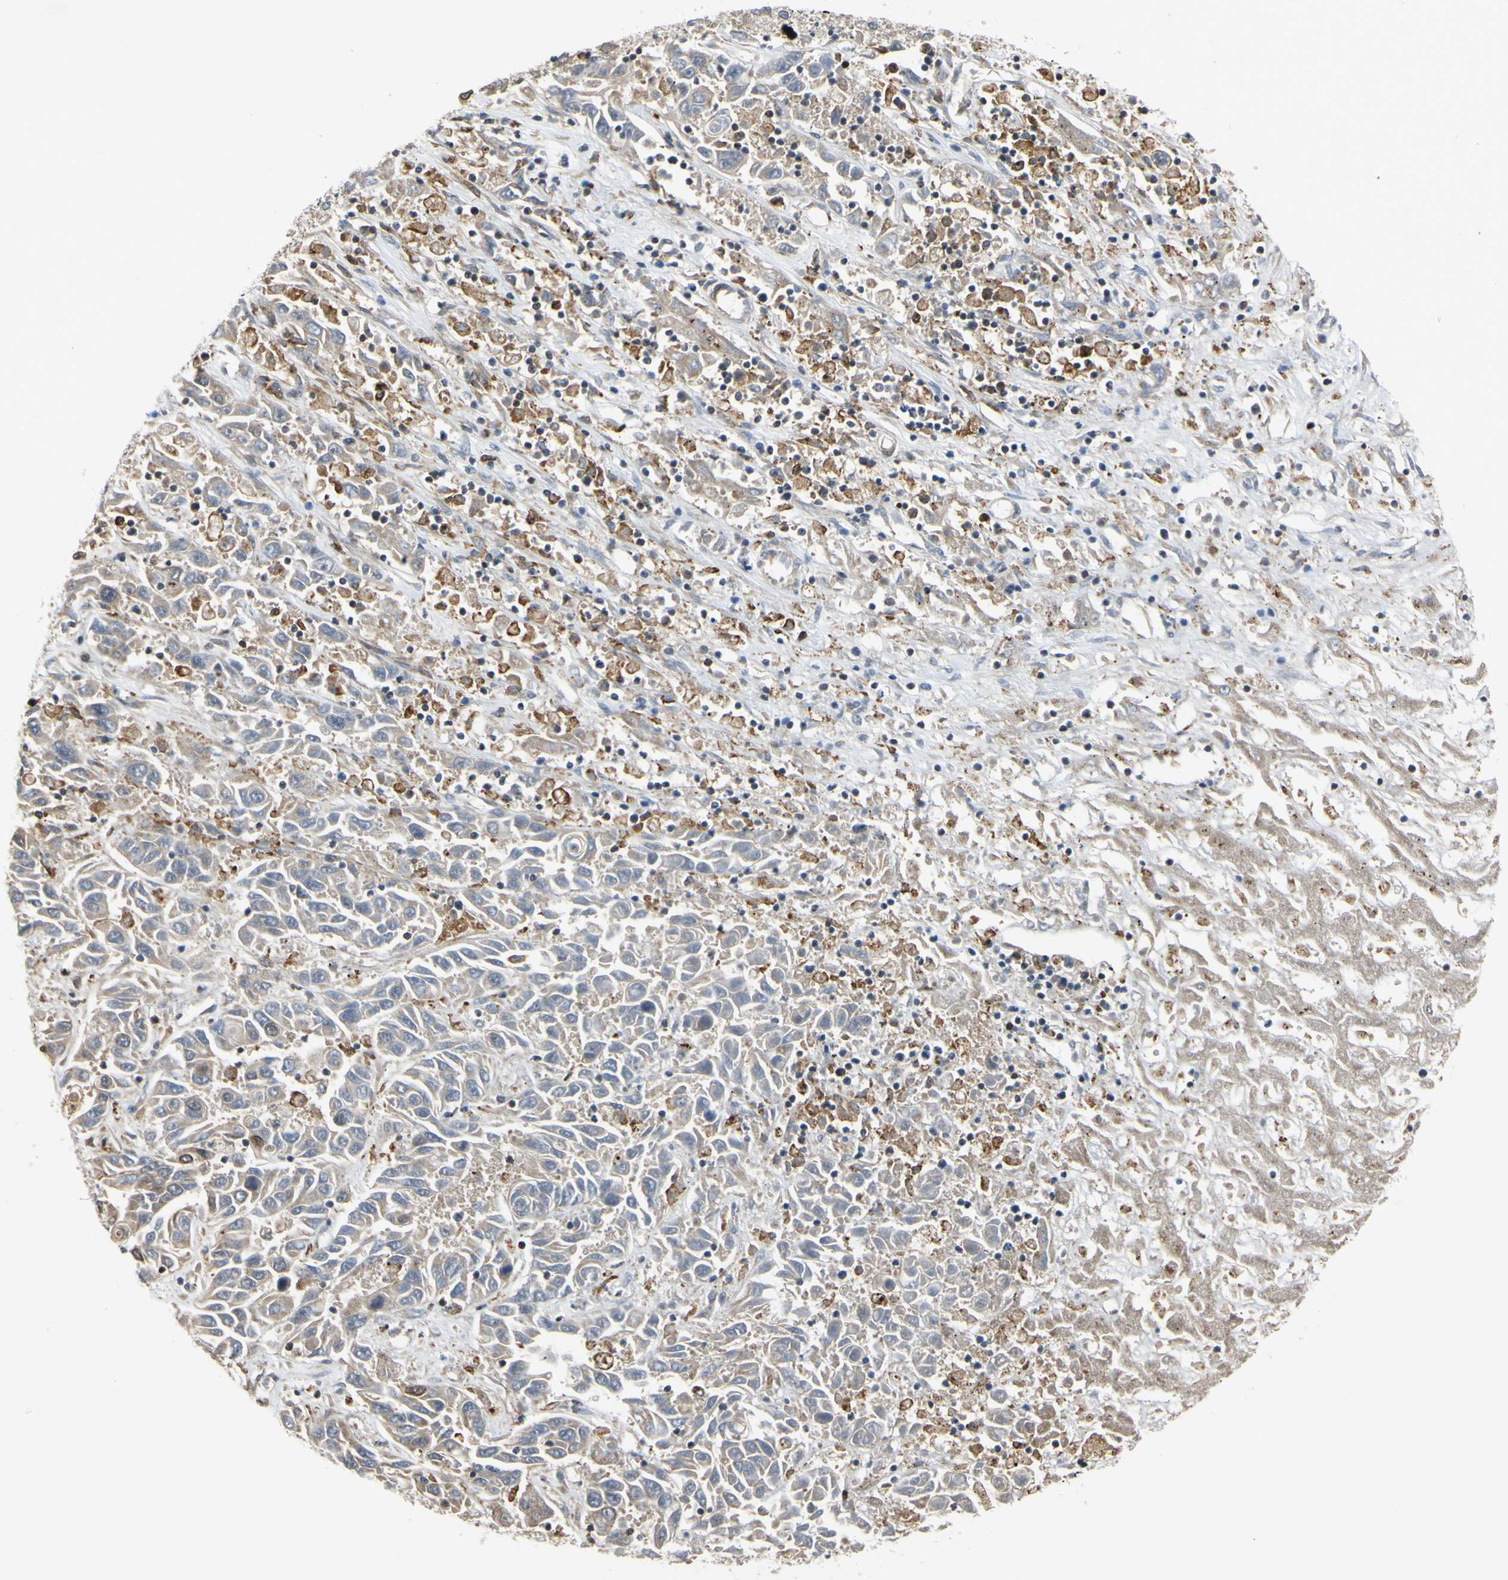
{"staining": {"intensity": "moderate", "quantity": "<25%", "location": "cytoplasmic/membranous"}, "tissue": "liver cancer", "cell_type": "Tumor cells", "image_type": "cancer", "snomed": [{"axis": "morphology", "description": "Cholangiocarcinoma"}, {"axis": "topography", "description": "Liver"}], "caption": "Moderate cytoplasmic/membranous staining is present in approximately <25% of tumor cells in cholangiocarcinoma (liver). (Stains: DAB (3,3'-diaminobenzidine) in brown, nuclei in blue, Microscopy: brightfield microscopy at high magnification).", "gene": "PLXNA2", "patient": {"sex": "female", "age": 52}}